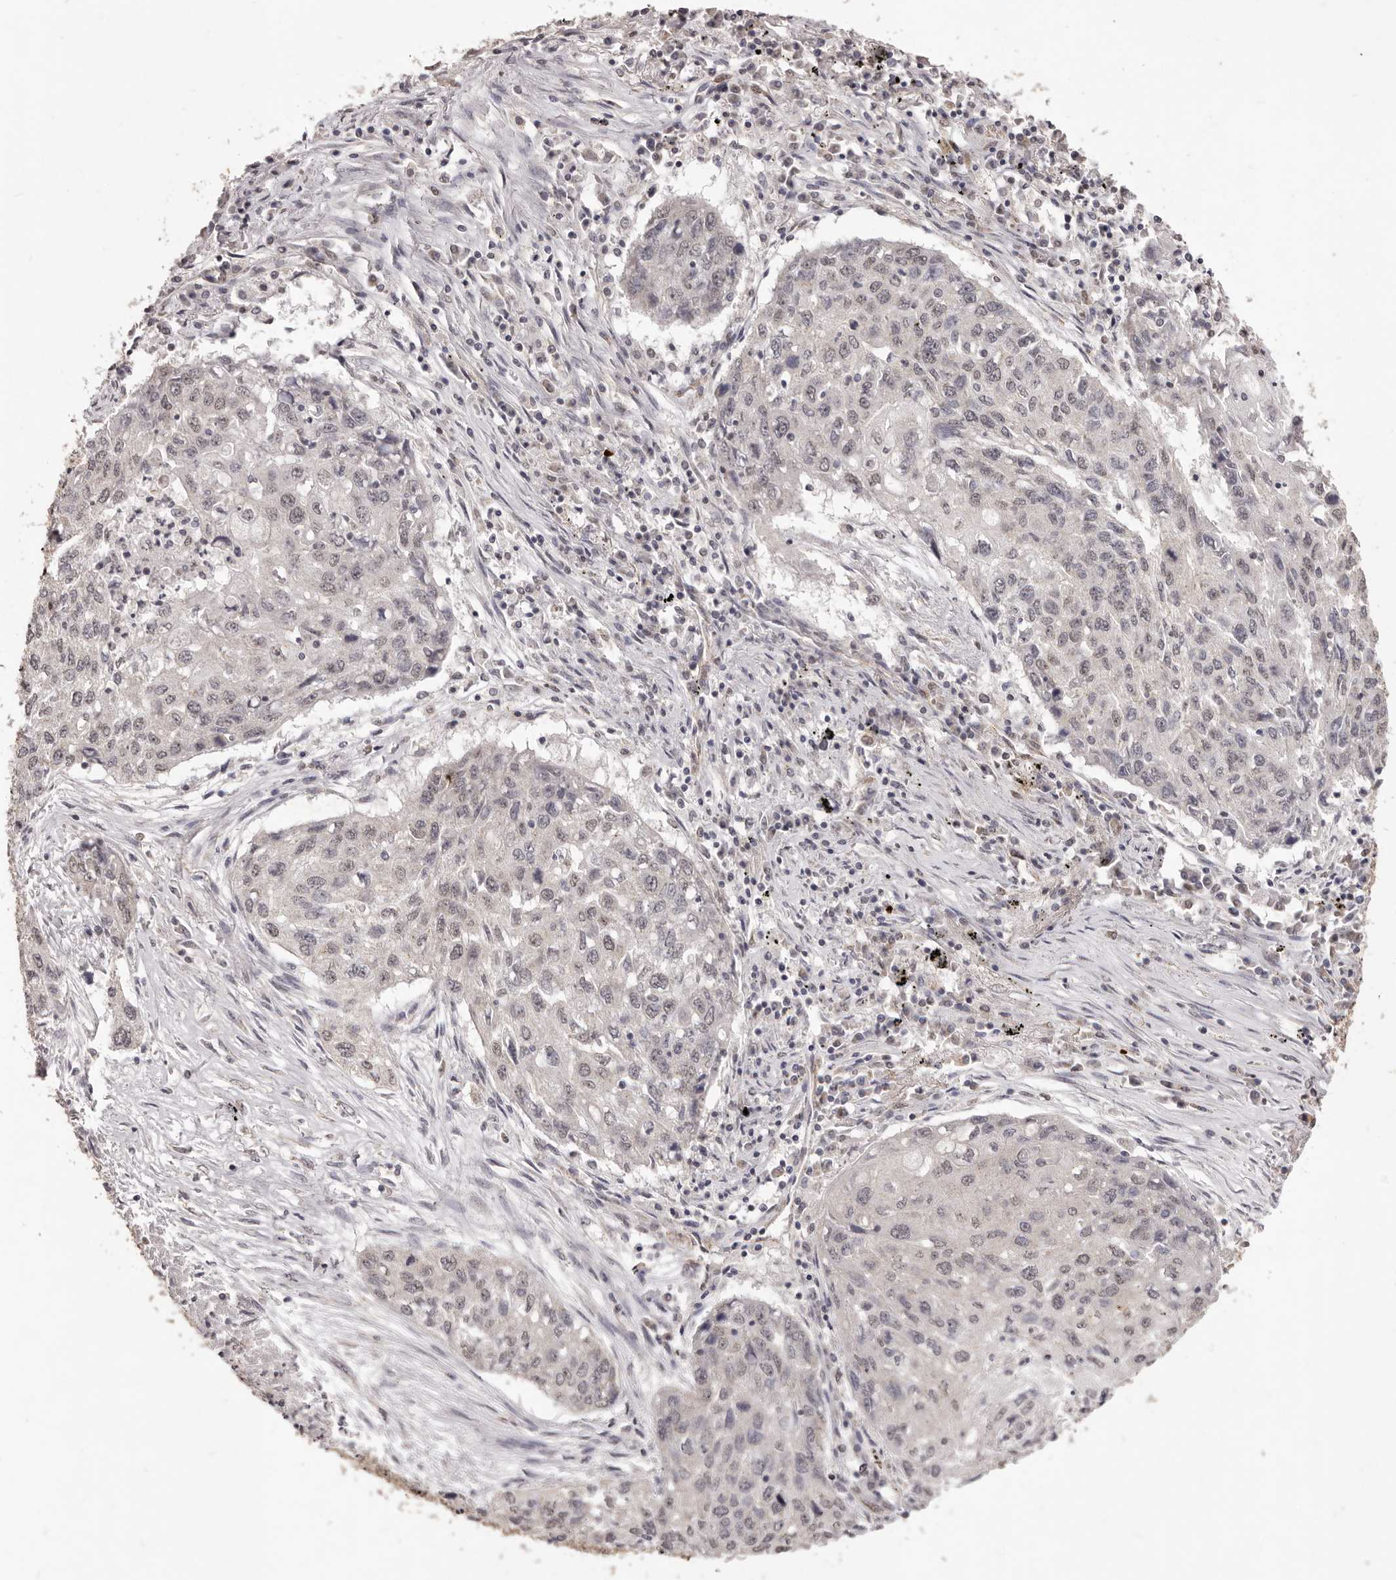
{"staining": {"intensity": "weak", "quantity": "<25%", "location": "nuclear"}, "tissue": "lung cancer", "cell_type": "Tumor cells", "image_type": "cancer", "snomed": [{"axis": "morphology", "description": "Squamous cell carcinoma, NOS"}, {"axis": "topography", "description": "Lung"}], "caption": "This is a histopathology image of immunohistochemistry staining of lung cancer (squamous cell carcinoma), which shows no positivity in tumor cells.", "gene": "RPS6KA5", "patient": {"sex": "female", "age": 63}}